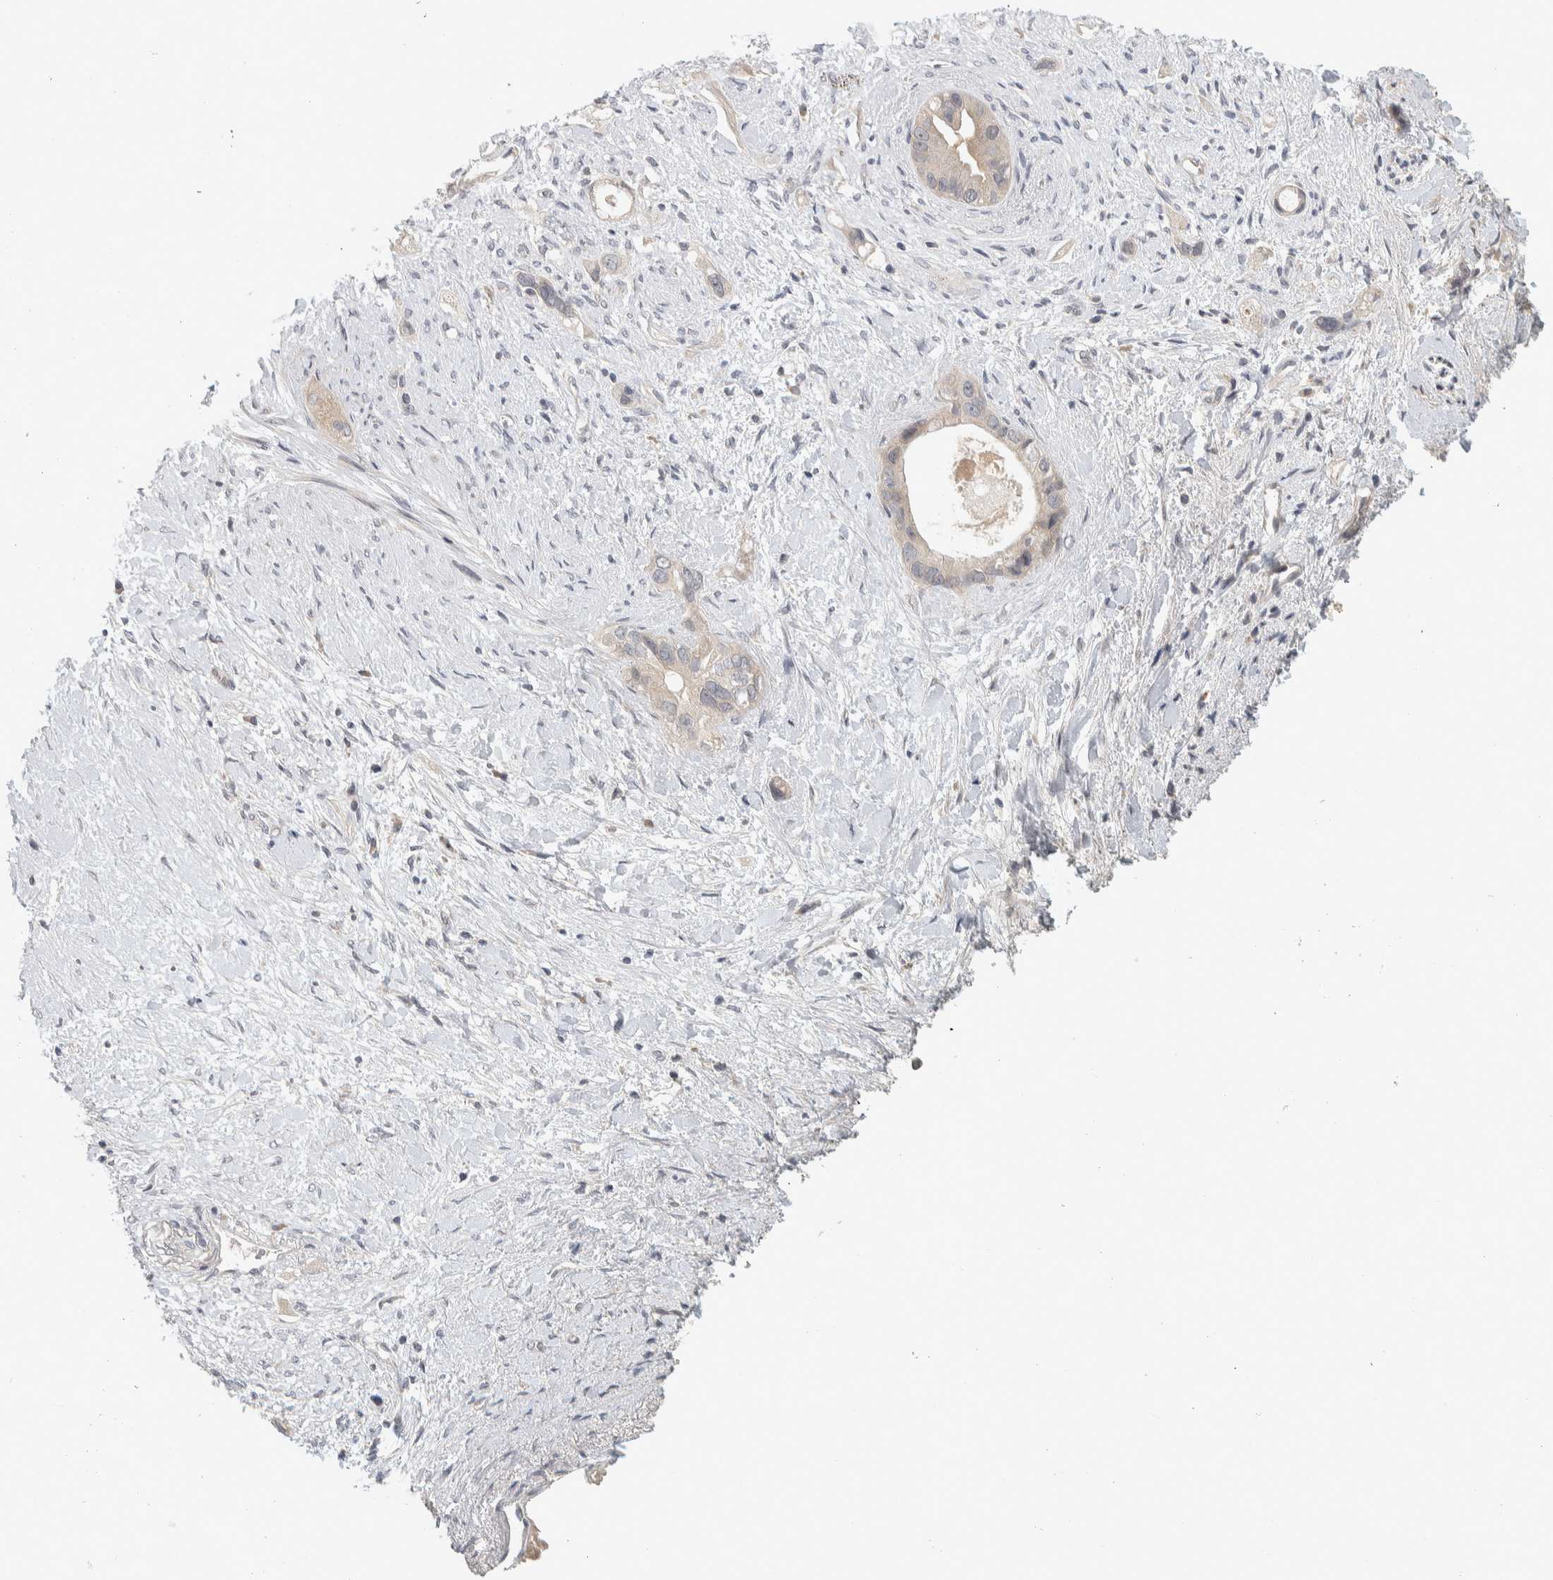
{"staining": {"intensity": "negative", "quantity": "none", "location": "none"}, "tissue": "pancreatic cancer", "cell_type": "Tumor cells", "image_type": "cancer", "snomed": [{"axis": "morphology", "description": "Adenocarcinoma, NOS"}, {"axis": "topography", "description": "Pancreas"}], "caption": "This is an immunohistochemistry micrograph of human adenocarcinoma (pancreatic). There is no staining in tumor cells.", "gene": "AFP", "patient": {"sex": "female", "age": 56}}